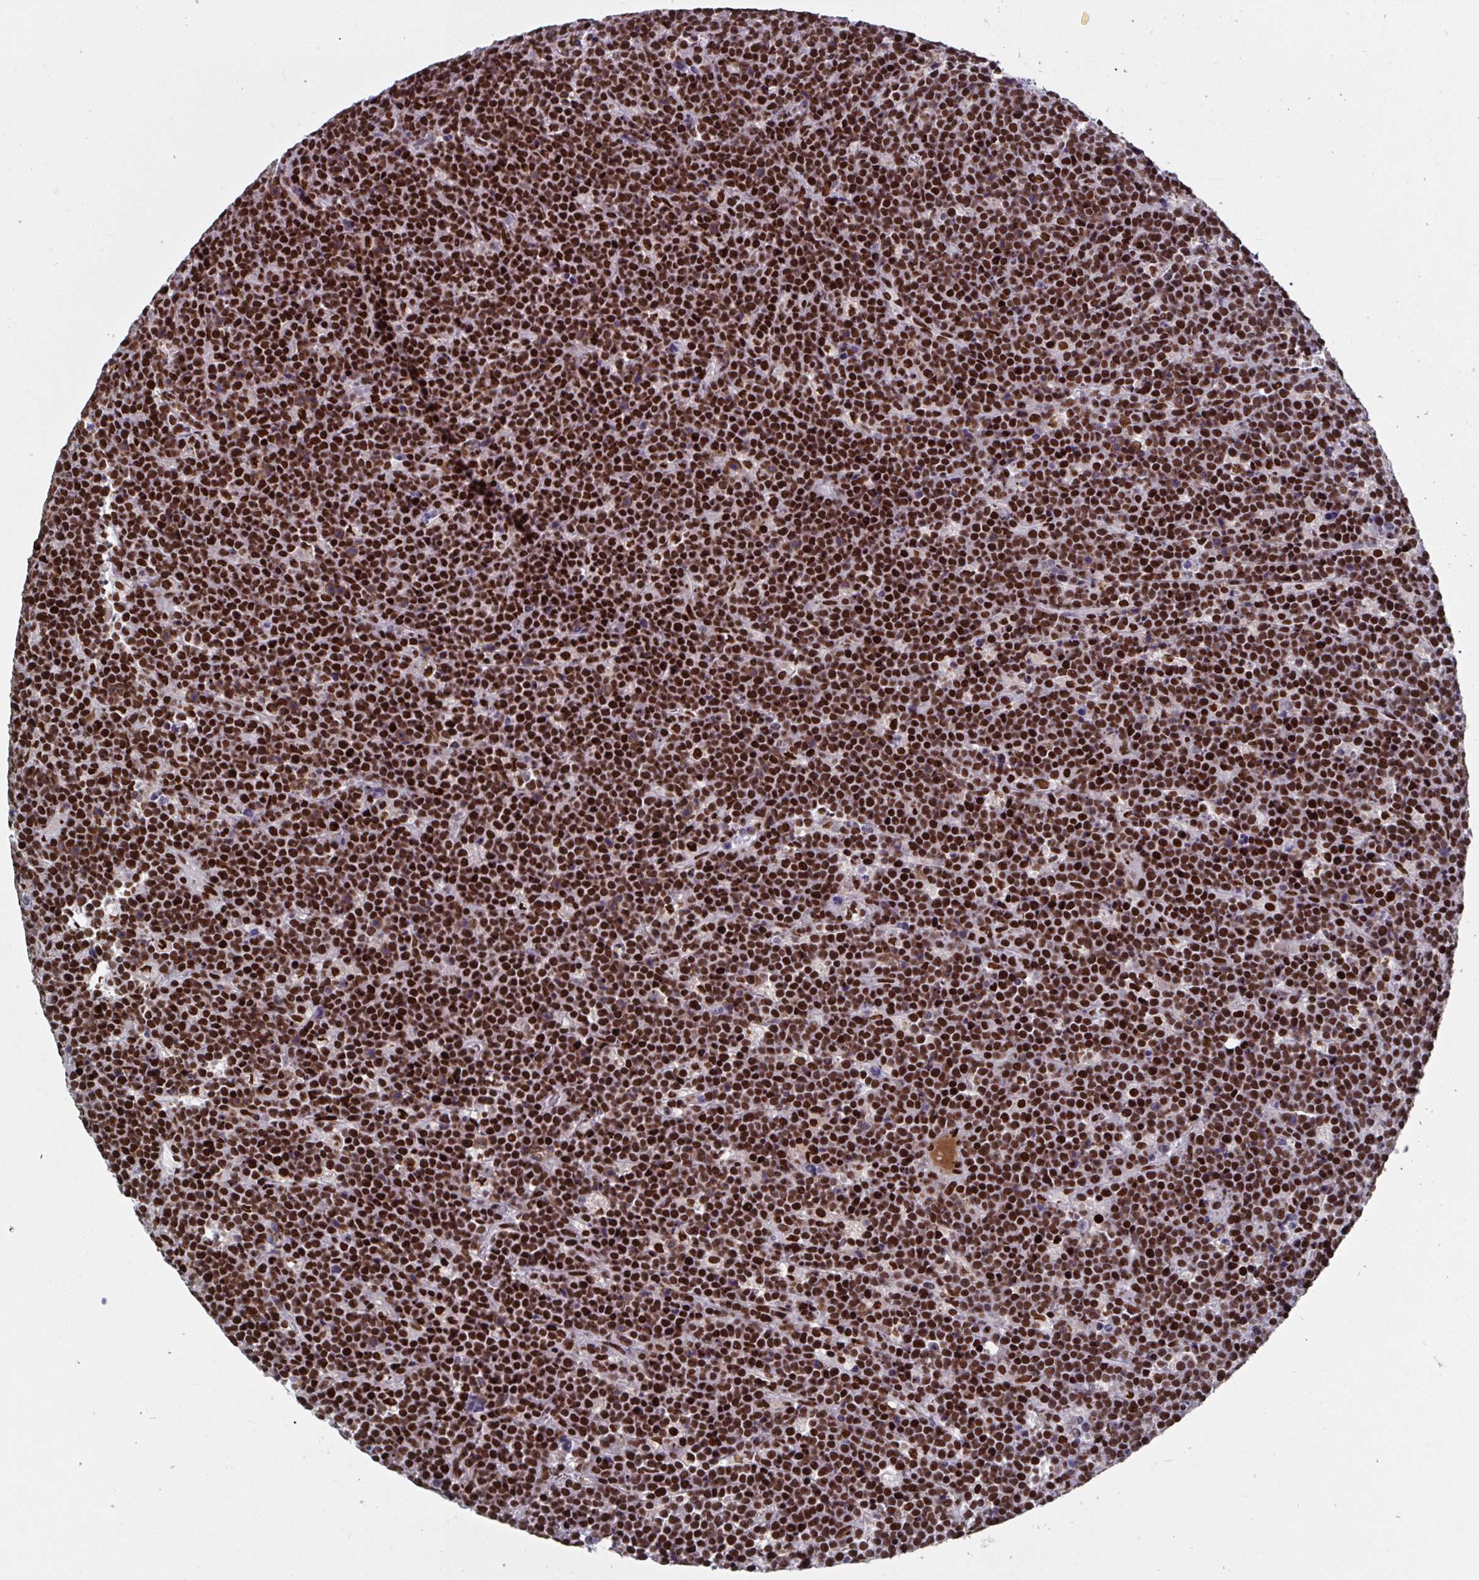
{"staining": {"intensity": "strong", "quantity": ">75%", "location": "nuclear"}, "tissue": "lymphoma", "cell_type": "Tumor cells", "image_type": "cancer", "snomed": [{"axis": "morphology", "description": "Malignant lymphoma, non-Hodgkin's type, High grade"}, {"axis": "topography", "description": "Ovary"}], "caption": "High-magnification brightfield microscopy of malignant lymphoma, non-Hodgkin's type (high-grade) stained with DAB (3,3'-diaminobenzidine) (brown) and counterstained with hematoxylin (blue). tumor cells exhibit strong nuclear positivity is seen in approximately>75% of cells.", "gene": "ZNF607", "patient": {"sex": "female", "age": 56}}